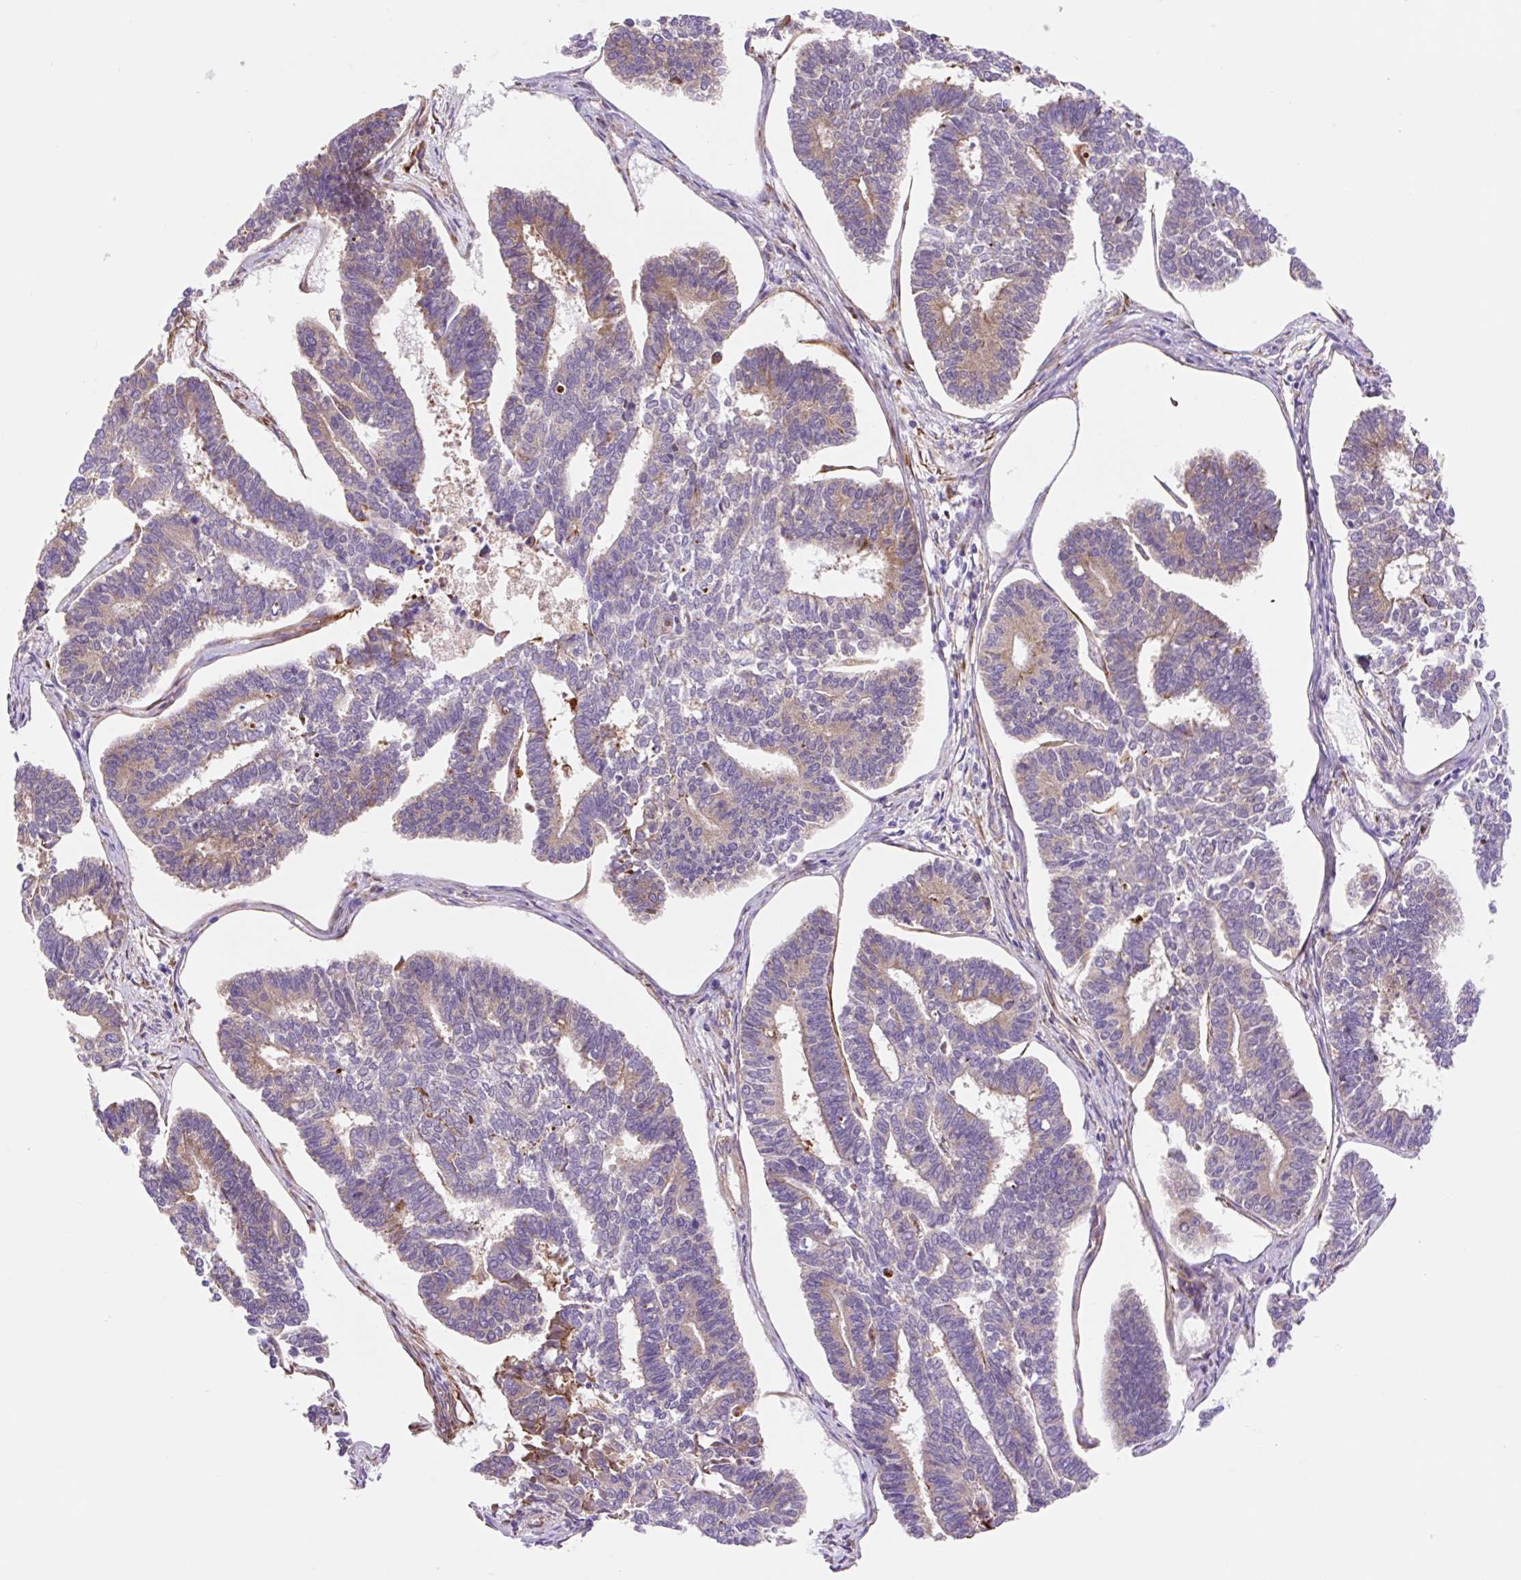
{"staining": {"intensity": "moderate", "quantity": "25%-75%", "location": "cytoplasmic/membranous"}, "tissue": "endometrial cancer", "cell_type": "Tumor cells", "image_type": "cancer", "snomed": [{"axis": "morphology", "description": "Adenocarcinoma, NOS"}, {"axis": "topography", "description": "Endometrium"}], "caption": "Endometrial adenocarcinoma tissue exhibits moderate cytoplasmic/membranous staining in approximately 25%-75% of tumor cells (DAB (3,3'-diaminobenzidine) = brown stain, brightfield microscopy at high magnification).", "gene": "GPR45", "patient": {"sex": "female", "age": 70}}